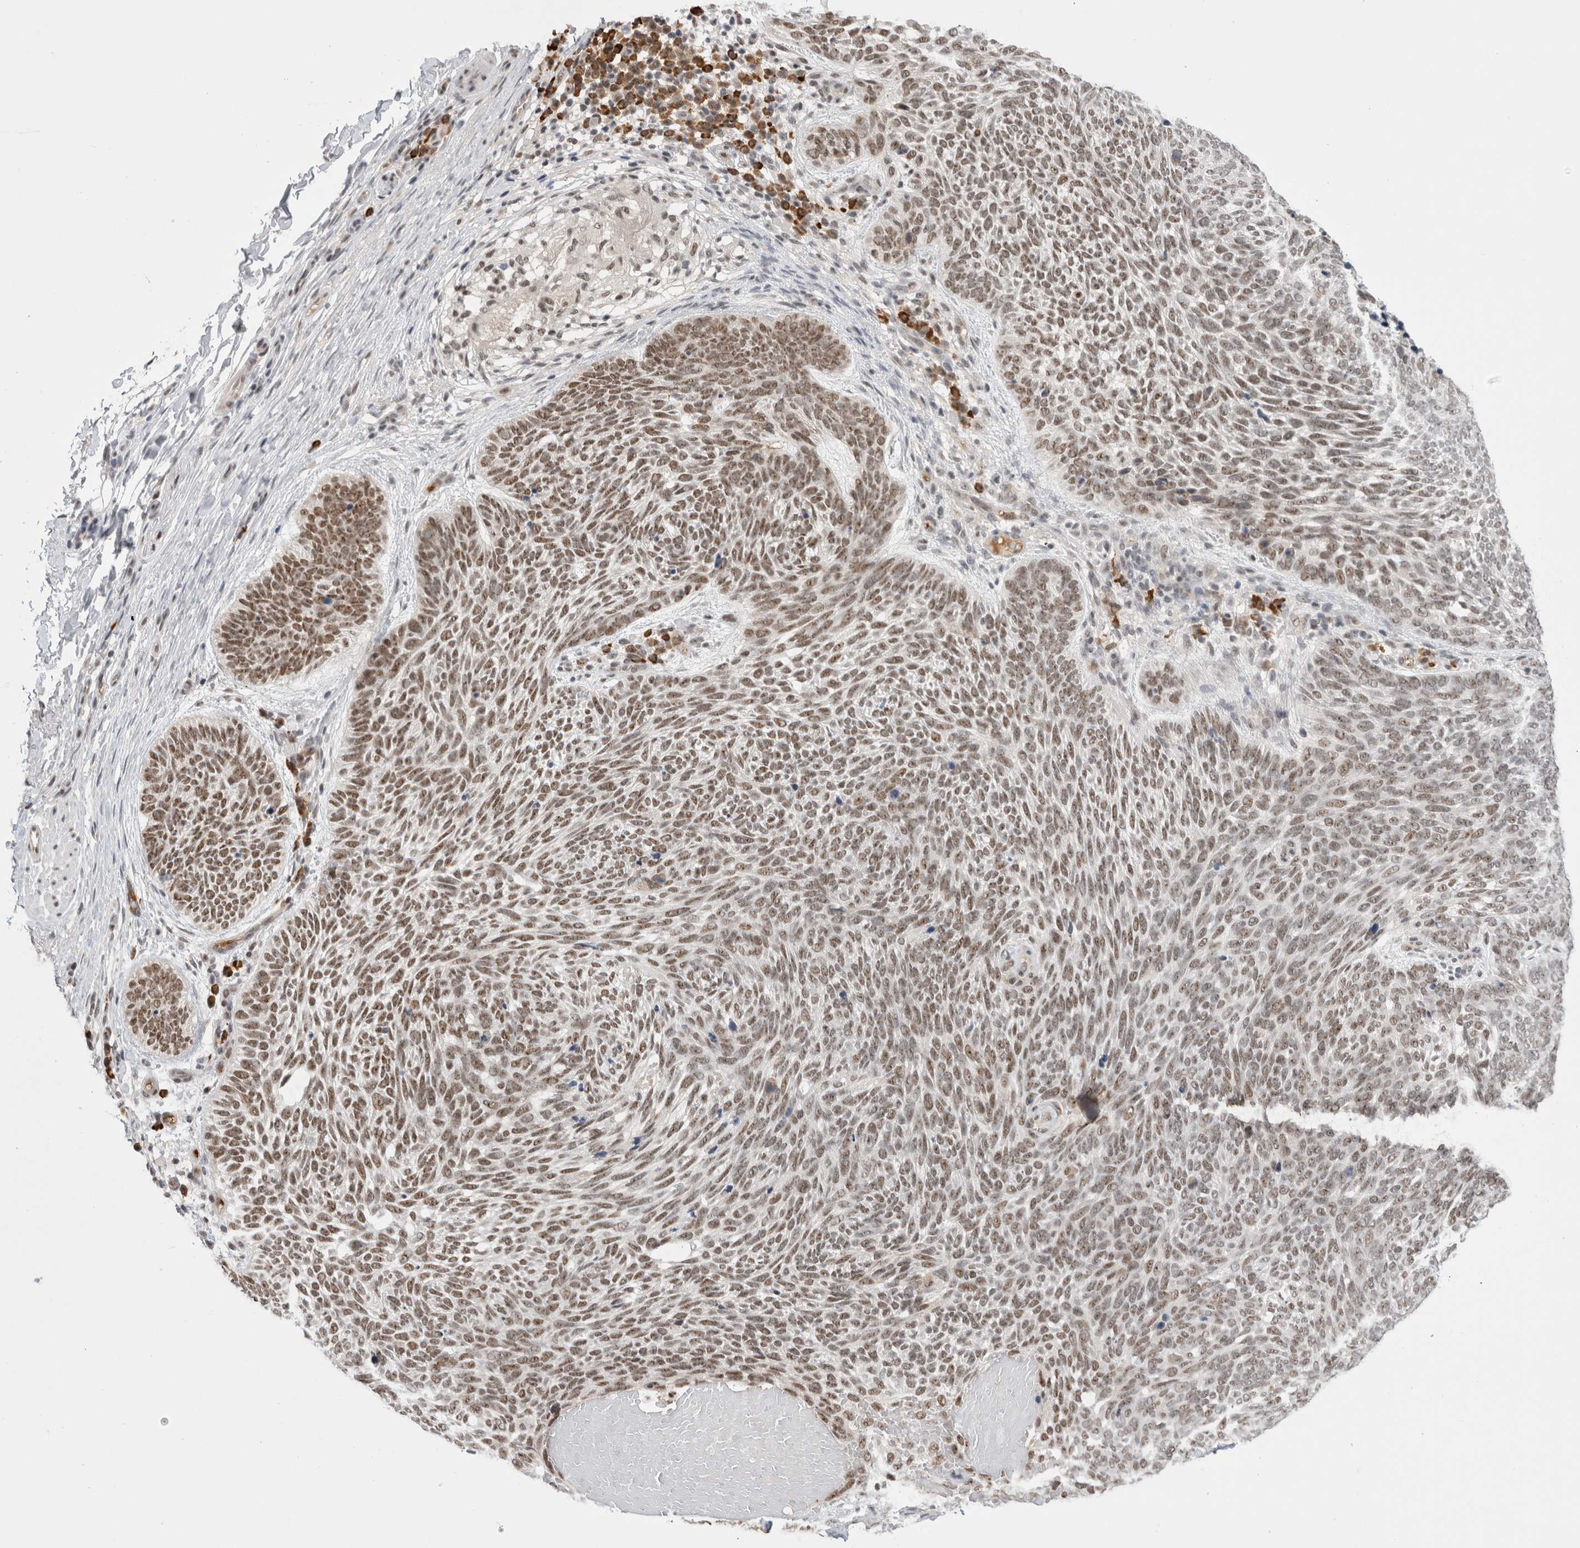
{"staining": {"intensity": "moderate", "quantity": ">75%", "location": "nuclear"}, "tissue": "skin cancer", "cell_type": "Tumor cells", "image_type": "cancer", "snomed": [{"axis": "morphology", "description": "Basal cell carcinoma"}, {"axis": "topography", "description": "Skin"}], "caption": "Basal cell carcinoma (skin) tissue reveals moderate nuclear positivity in approximately >75% of tumor cells", "gene": "ZNF24", "patient": {"sex": "female", "age": 85}}